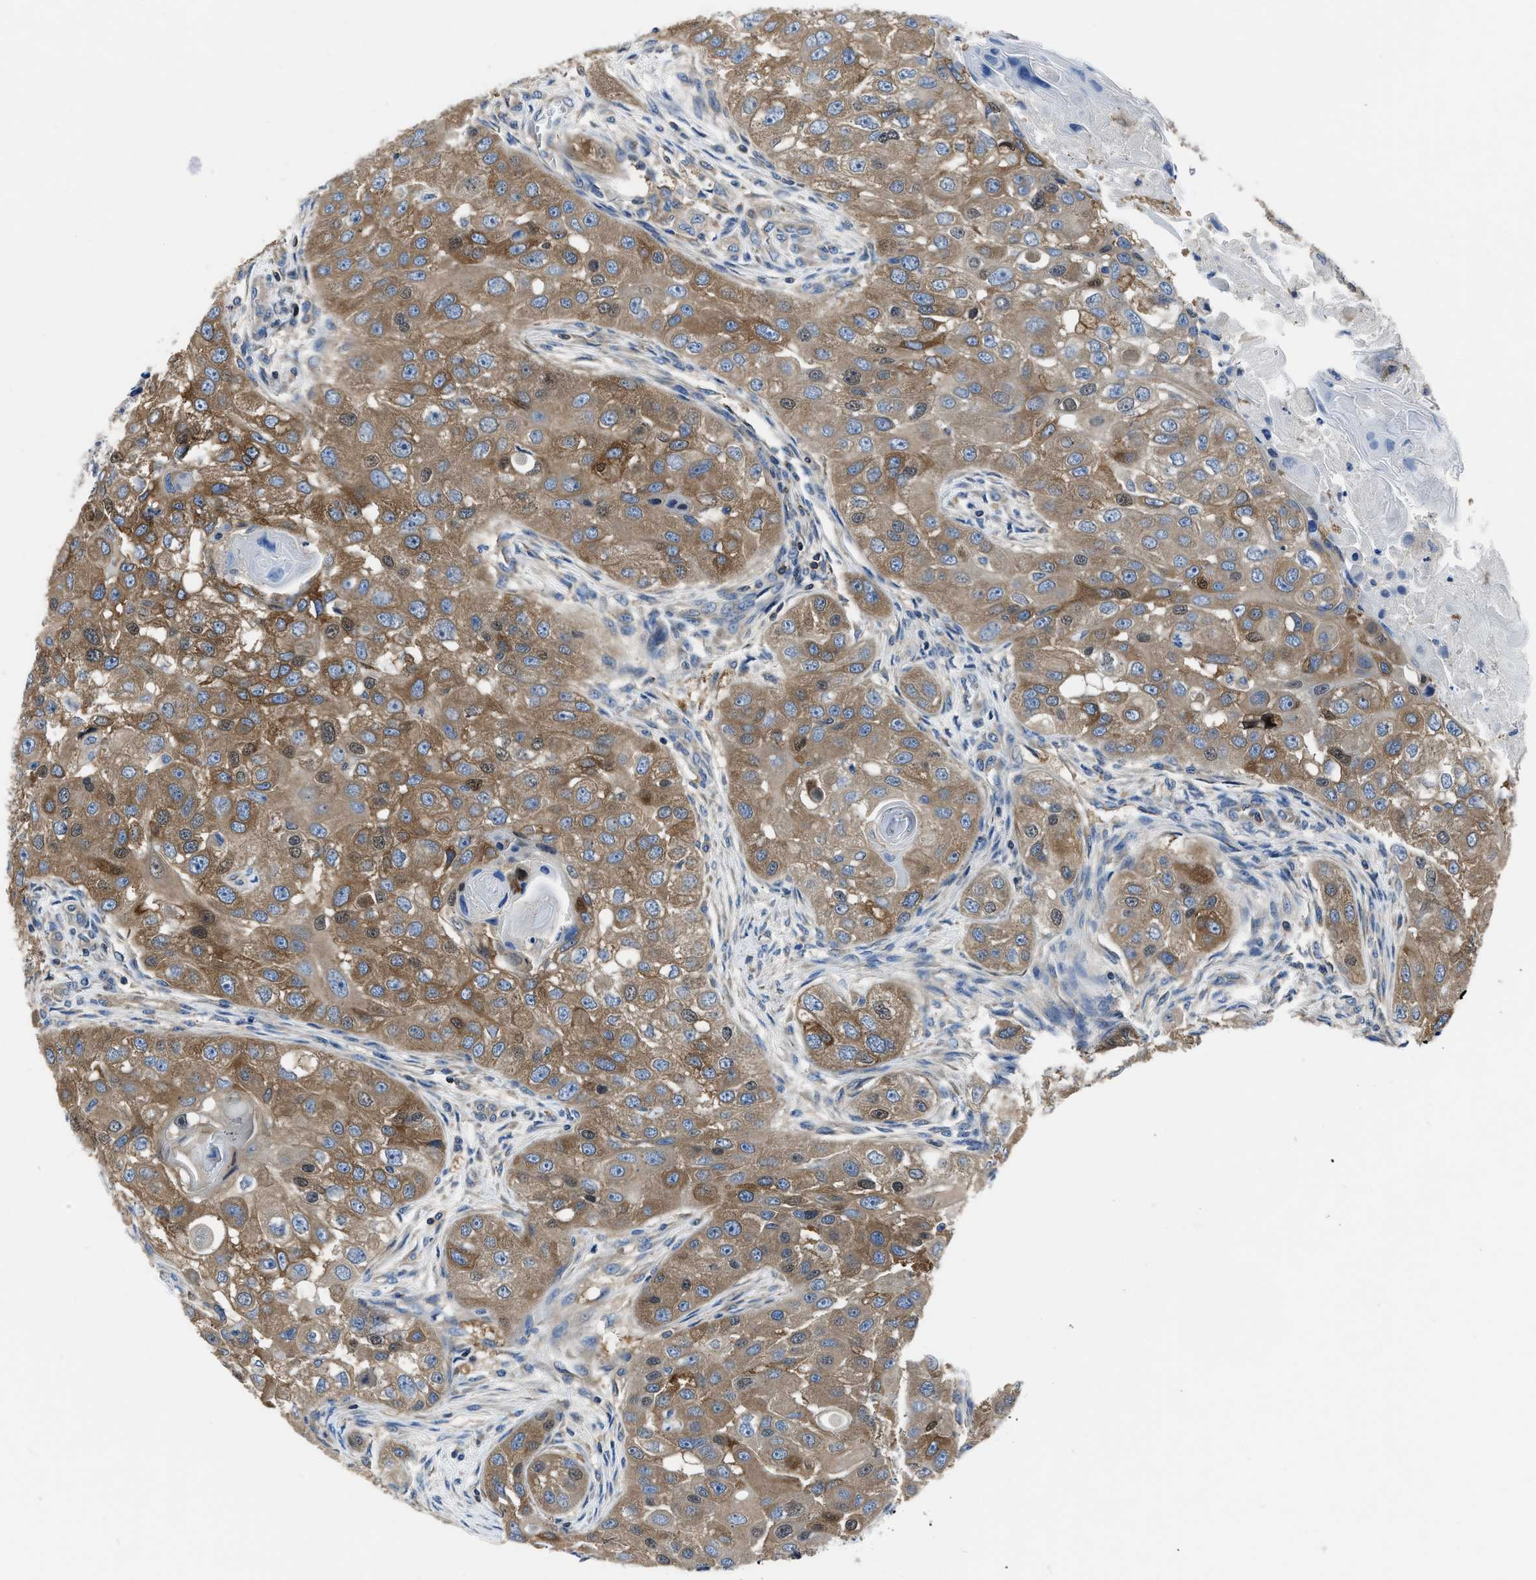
{"staining": {"intensity": "moderate", "quantity": ">75%", "location": "cytoplasmic/membranous"}, "tissue": "head and neck cancer", "cell_type": "Tumor cells", "image_type": "cancer", "snomed": [{"axis": "morphology", "description": "Normal tissue, NOS"}, {"axis": "morphology", "description": "Squamous cell carcinoma, NOS"}, {"axis": "topography", "description": "Skeletal muscle"}, {"axis": "topography", "description": "Head-Neck"}], "caption": "A micrograph of head and neck squamous cell carcinoma stained for a protein demonstrates moderate cytoplasmic/membranous brown staining in tumor cells.", "gene": "YARS1", "patient": {"sex": "male", "age": 51}}